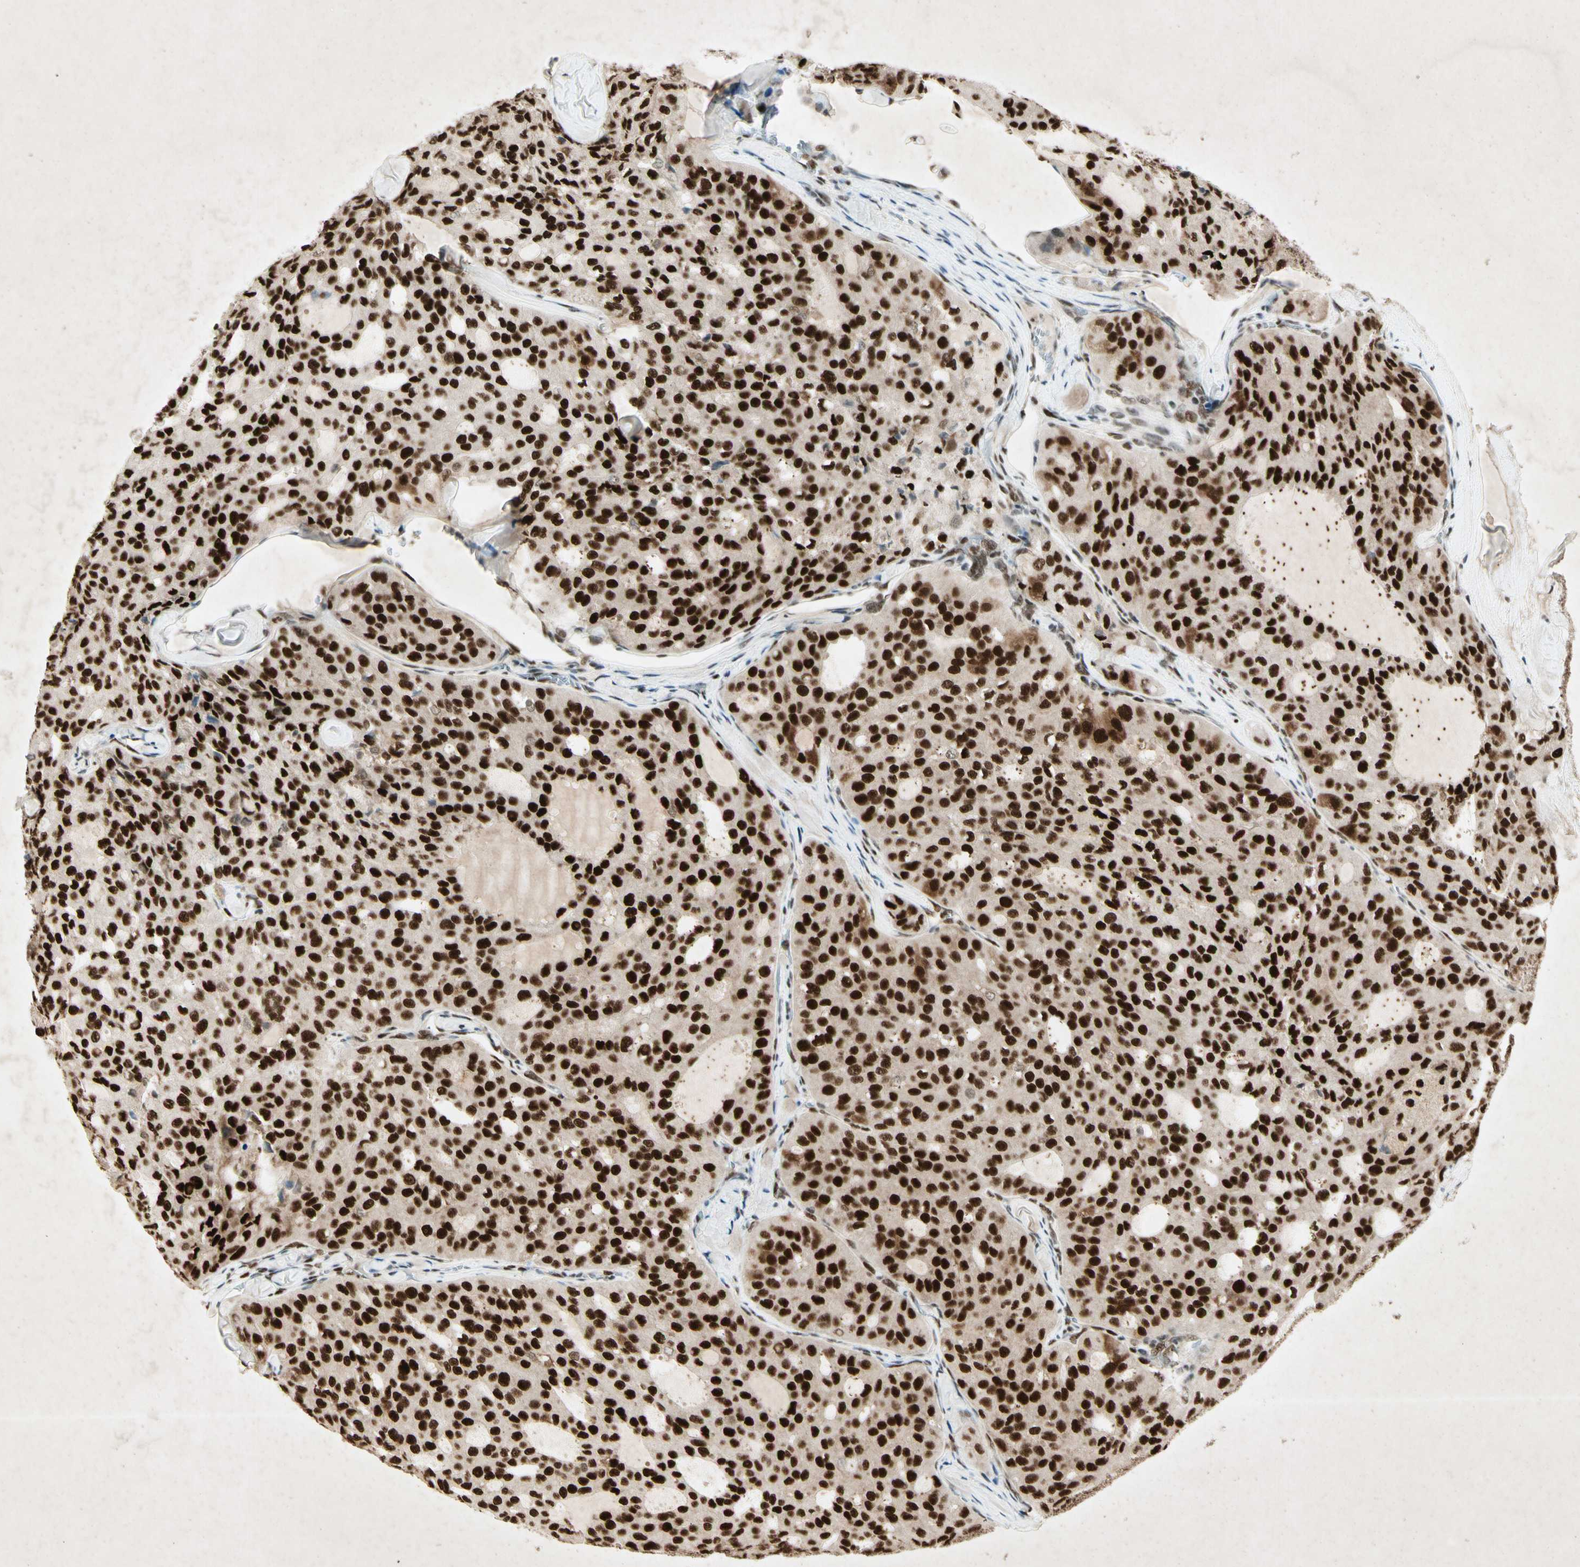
{"staining": {"intensity": "strong", "quantity": ">75%", "location": "nuclear"}, "tissue": "thyroid cancer", "cell_type": "Tumor cells", "image_type": "cancer", "snomed": [{"axis": "morphology", "description": "Follicular adenoma carcinoma, NOS"}, {"axis": "topography", "description": "Thyroid gland"}], "caption": "Immunohistochemical staining of thyroid cancer (follicular adenoma carcinoma) exhibits high levels of strong nuclear positivity in approximately >75% of tumor cells.", "gene": "RNF43", "patient": {"sex": "male", "age": 75}}